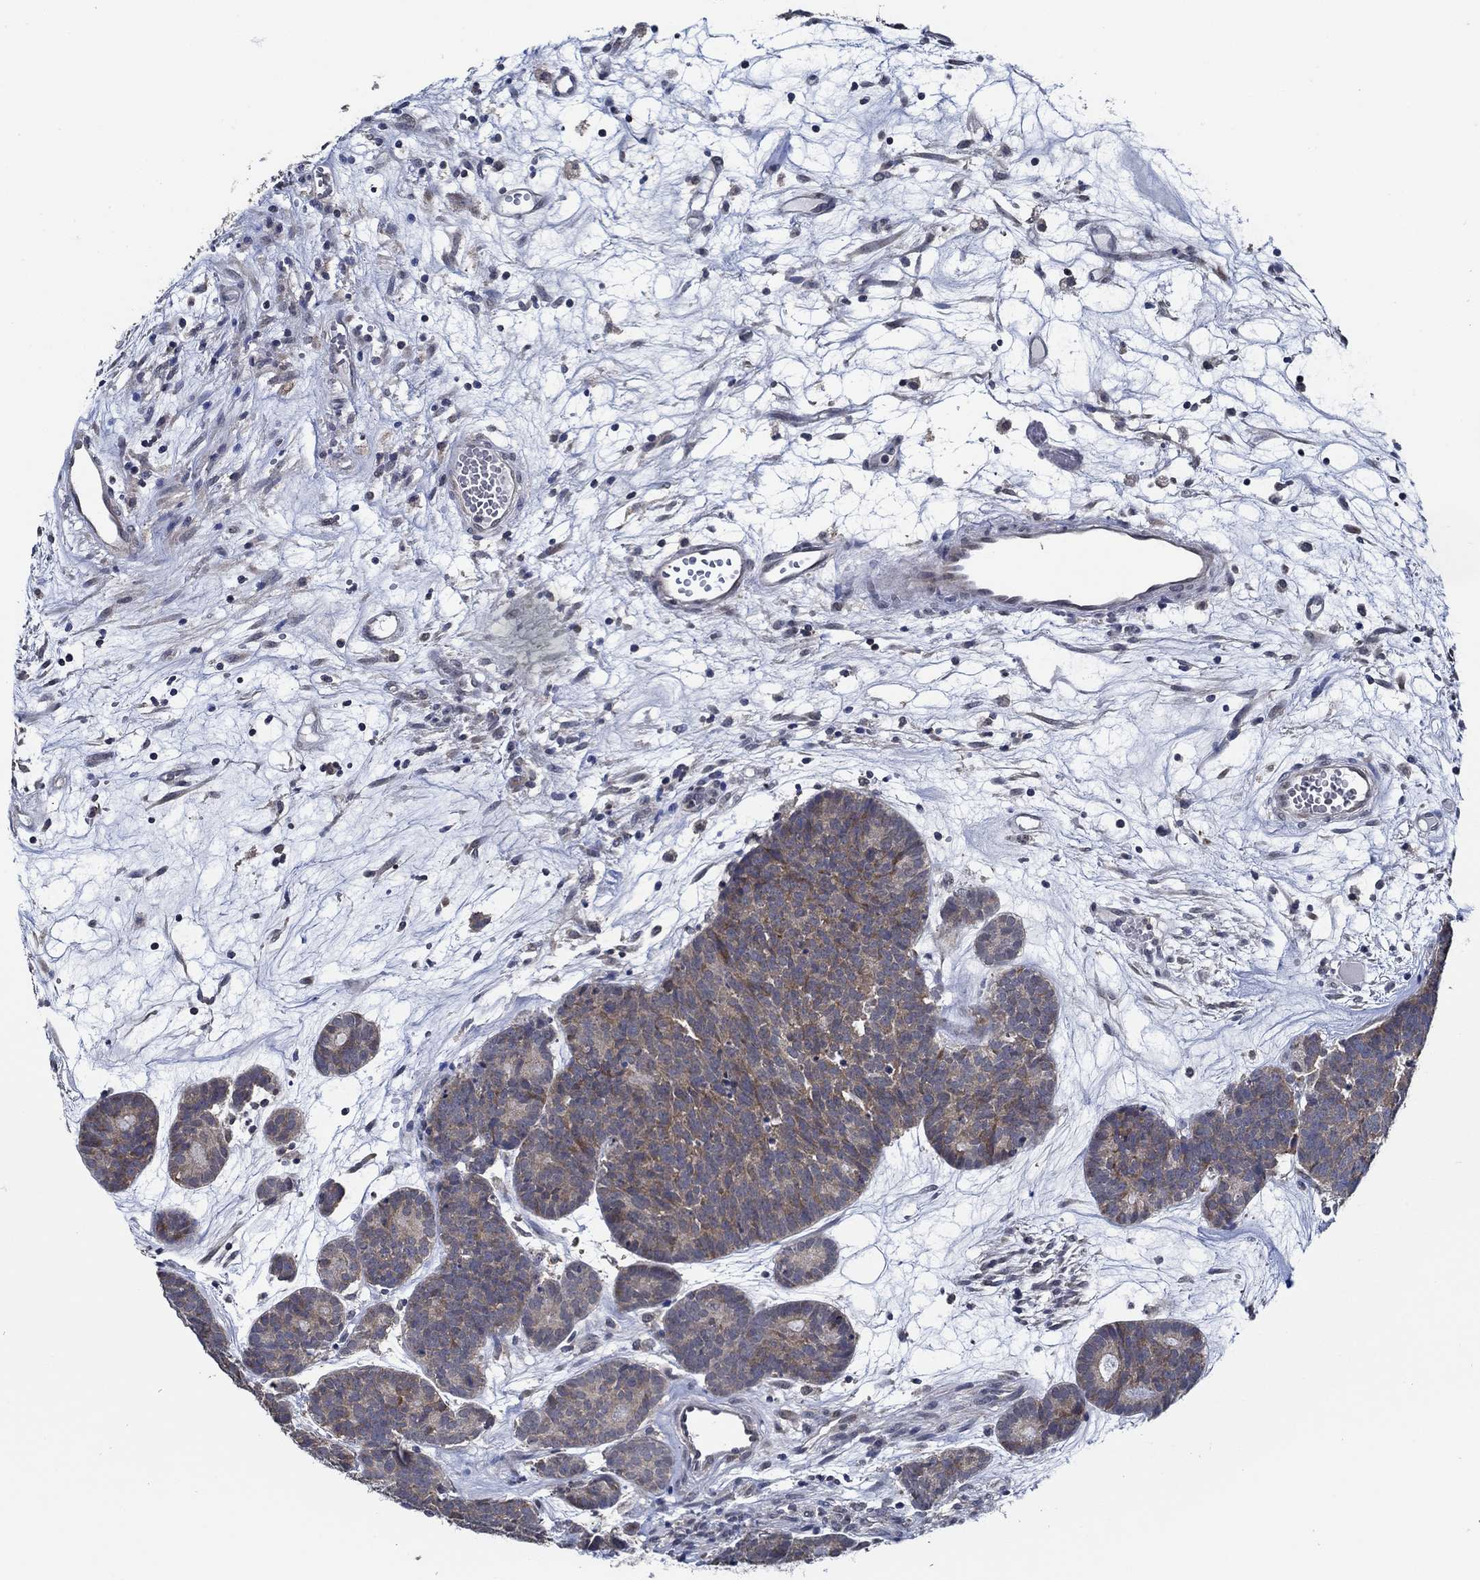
{"staining": {"intensity": "weak", "quantity": "25%-75%", "location": "cytoplasmic/membranous"}, "tissue": "head and neck cancer", "cell_type": "Tumor cells", "image_type": "cancer", "snomed": [{"axis": "morphology", "description": "Adenocarcinoma, NOS"}, {"axis": "topography", "description": "Head-Neck"}], "caption": "About 25%-75% of tumor cells in human head and neck cancer (adenocarcinoma) display weak cytoplasmic/membranous protein expression as visualized by brown immunohistochemical staining.", "gene": "DACT1", "patient": {"sex": "female", "age": 81}}